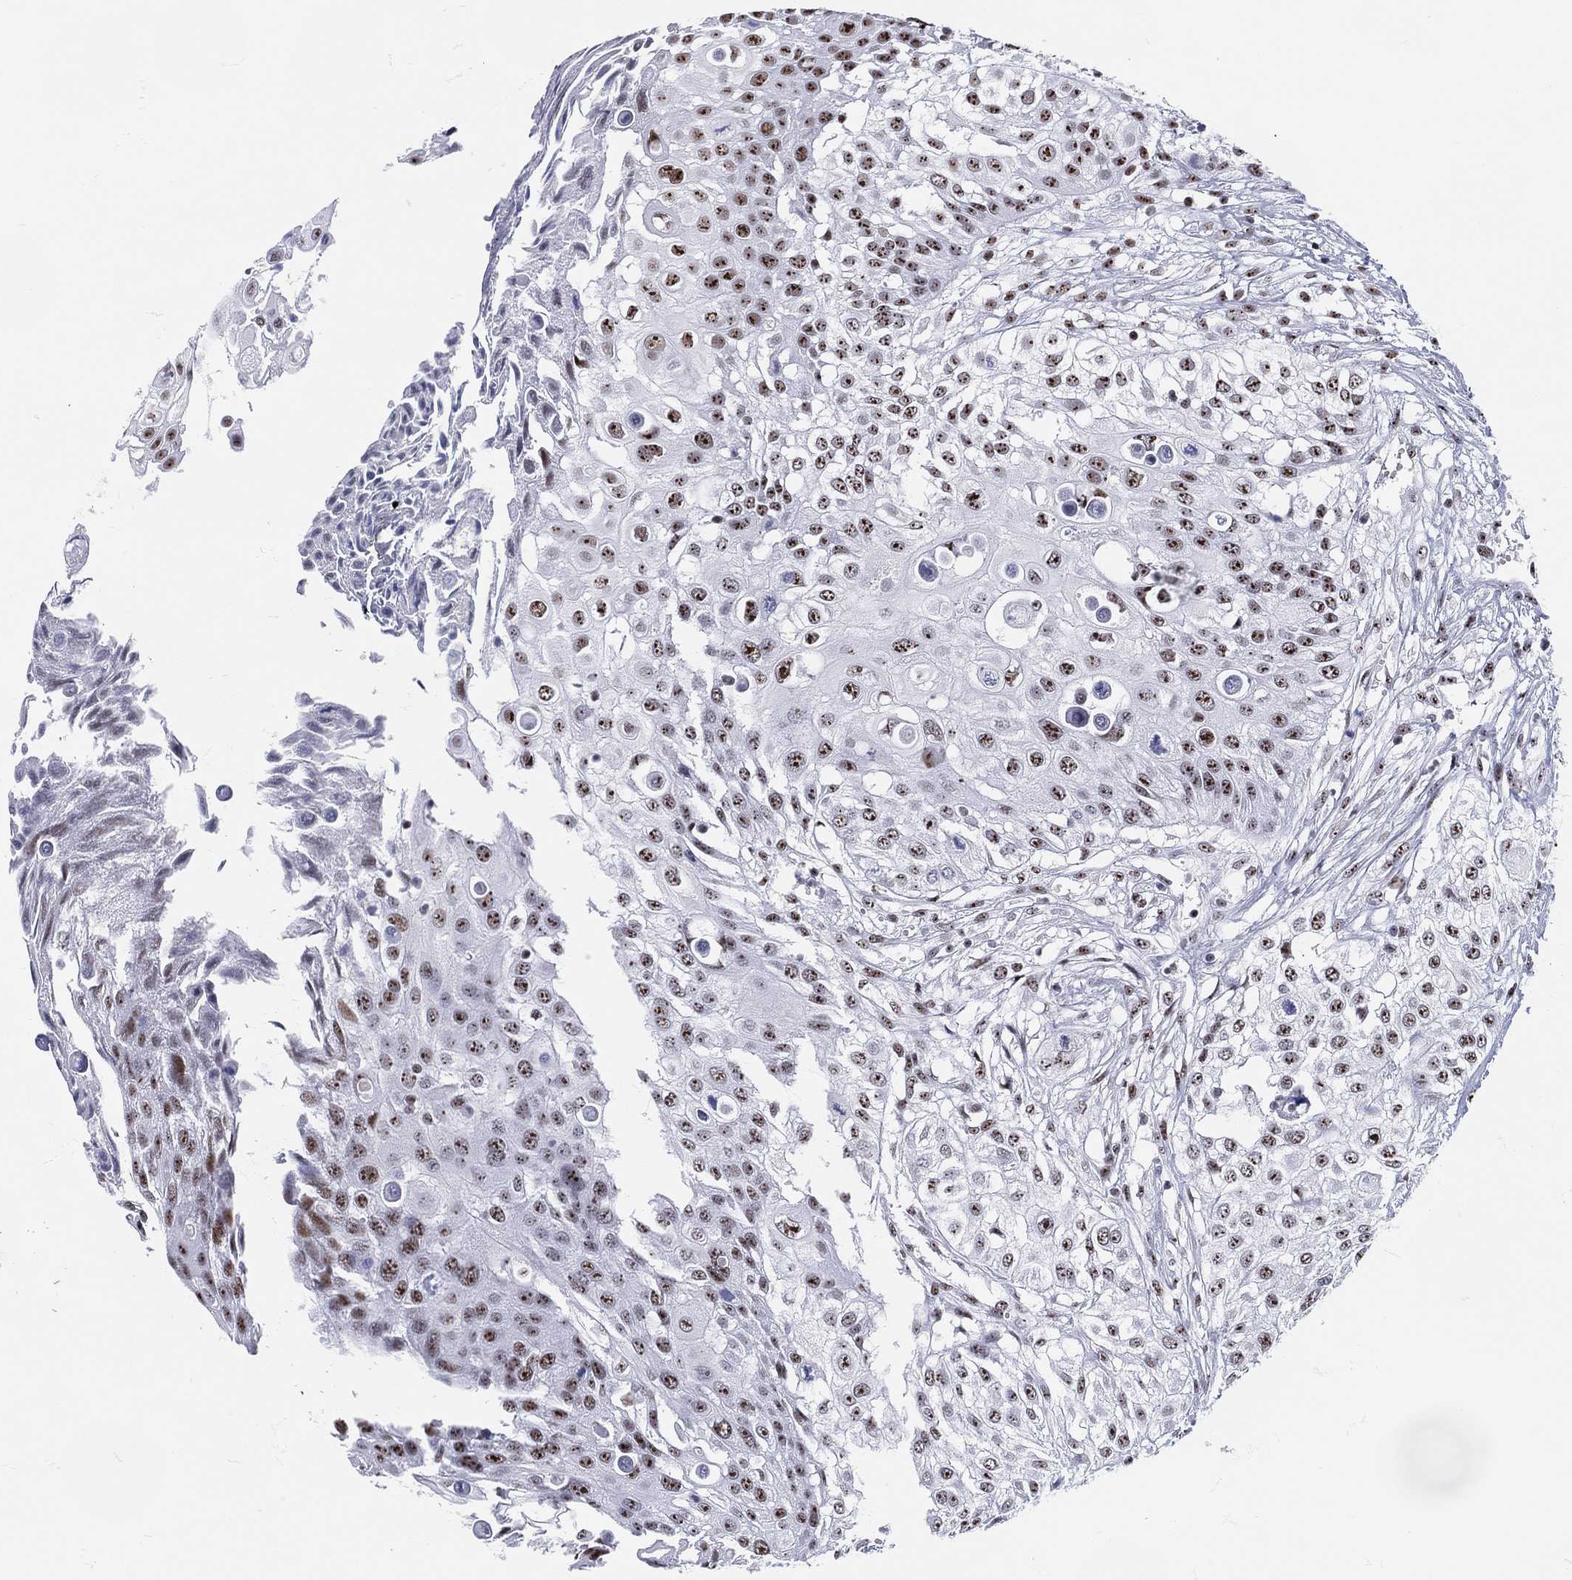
{"staining": {"intensity": "moderate", "quantity": ">75%", "location": "nuclear"}, "tissue": "urothelial cancer", "cell_type": "Tumor cells", "image_type": "cancer", "snomed": [{"axis": "morphology", "description": "Urothelial carcinoma, High grade"}, {"axis": "topography", "description": "Urinary bladder"}], "caption": "High-grade urothelial carcinoma stained with a brown dye demonstrates moderate nuclear positive positivity in approximately >75% of tumor cells.", "gene": "MAPK8IP1", "patient": {"sex": "female", "age": 79}}